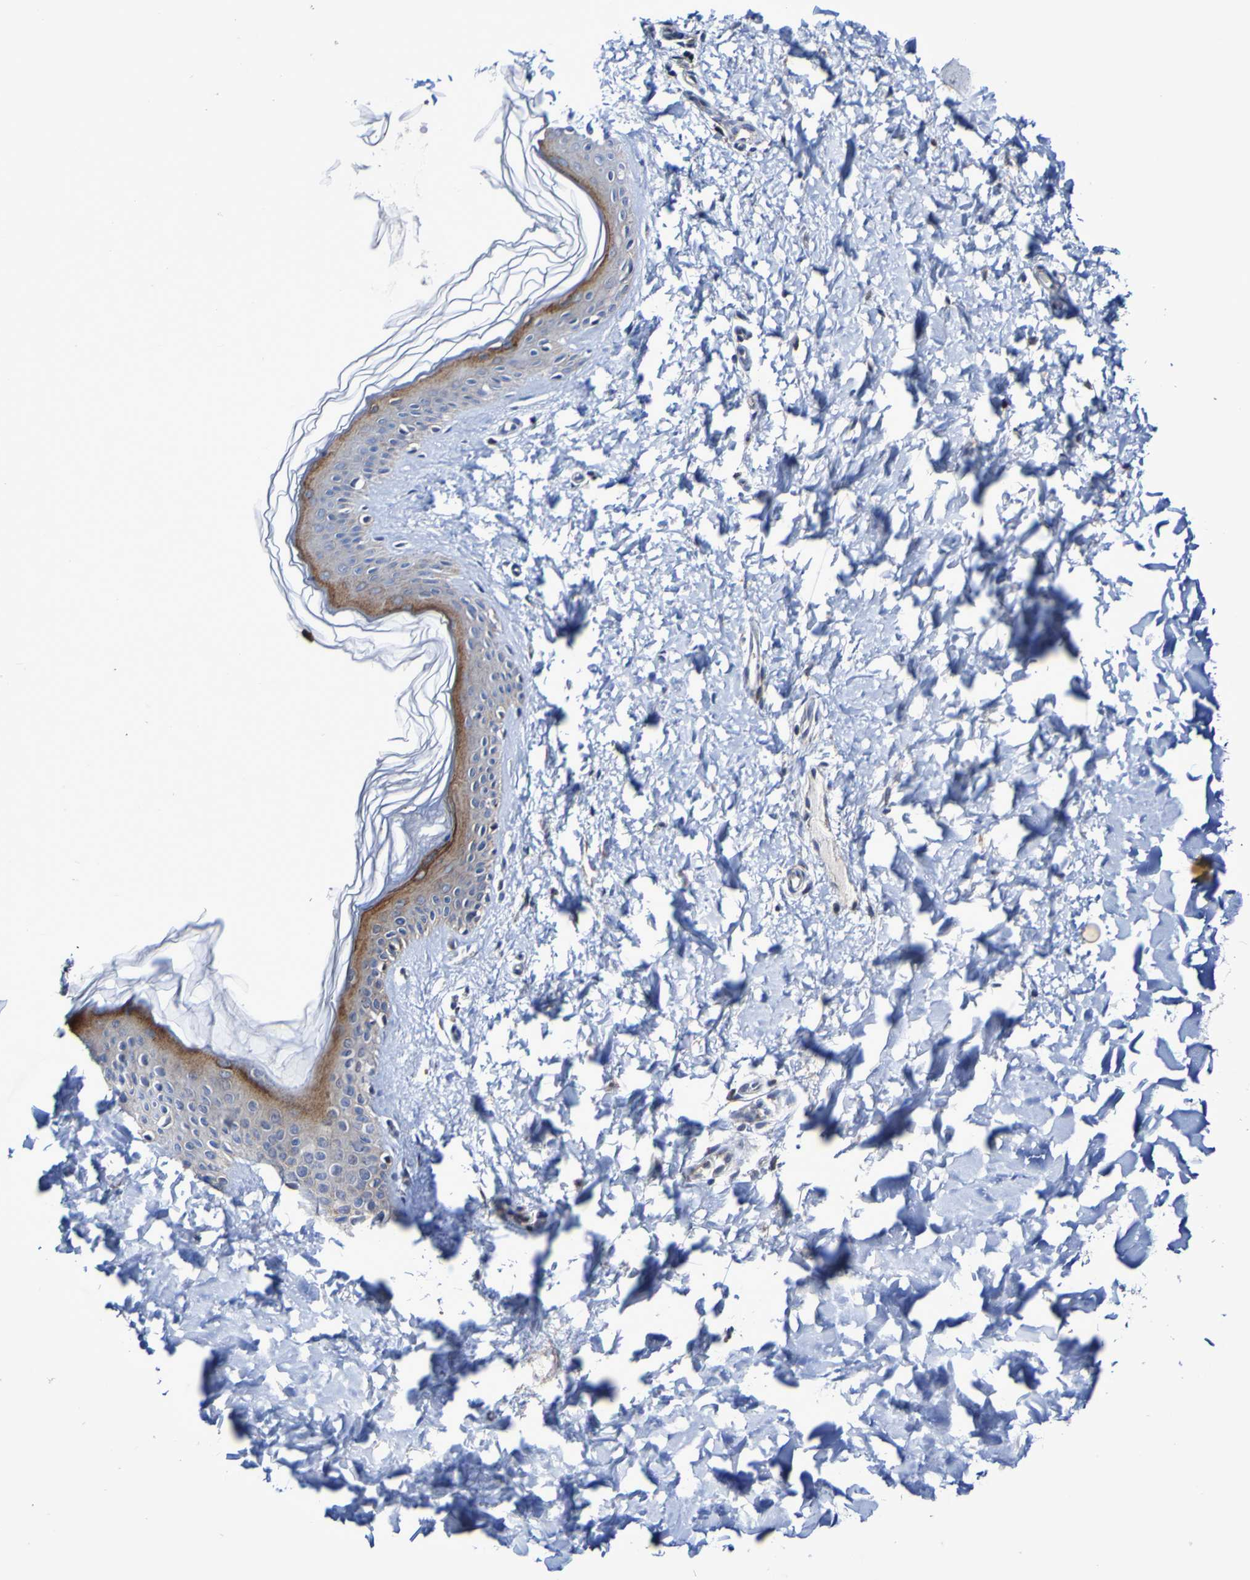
{"staining": {"intensity": "negative", "quantity": "none", "location": "none"}, "tissue": "skin", "cell_type": "Fibroblasts", "image_type": "normal", "snomed": [{"axis": "morphology", "description": "Normal tissue, NOS"}, {"axis": "topography", "description": "Skin"}], "caption": "Immunohistochemistry of normal human skin exhibits no expression in fibroblasts.", "gene": "GJB1", "patient": {"sex": "female", "age": 41}}